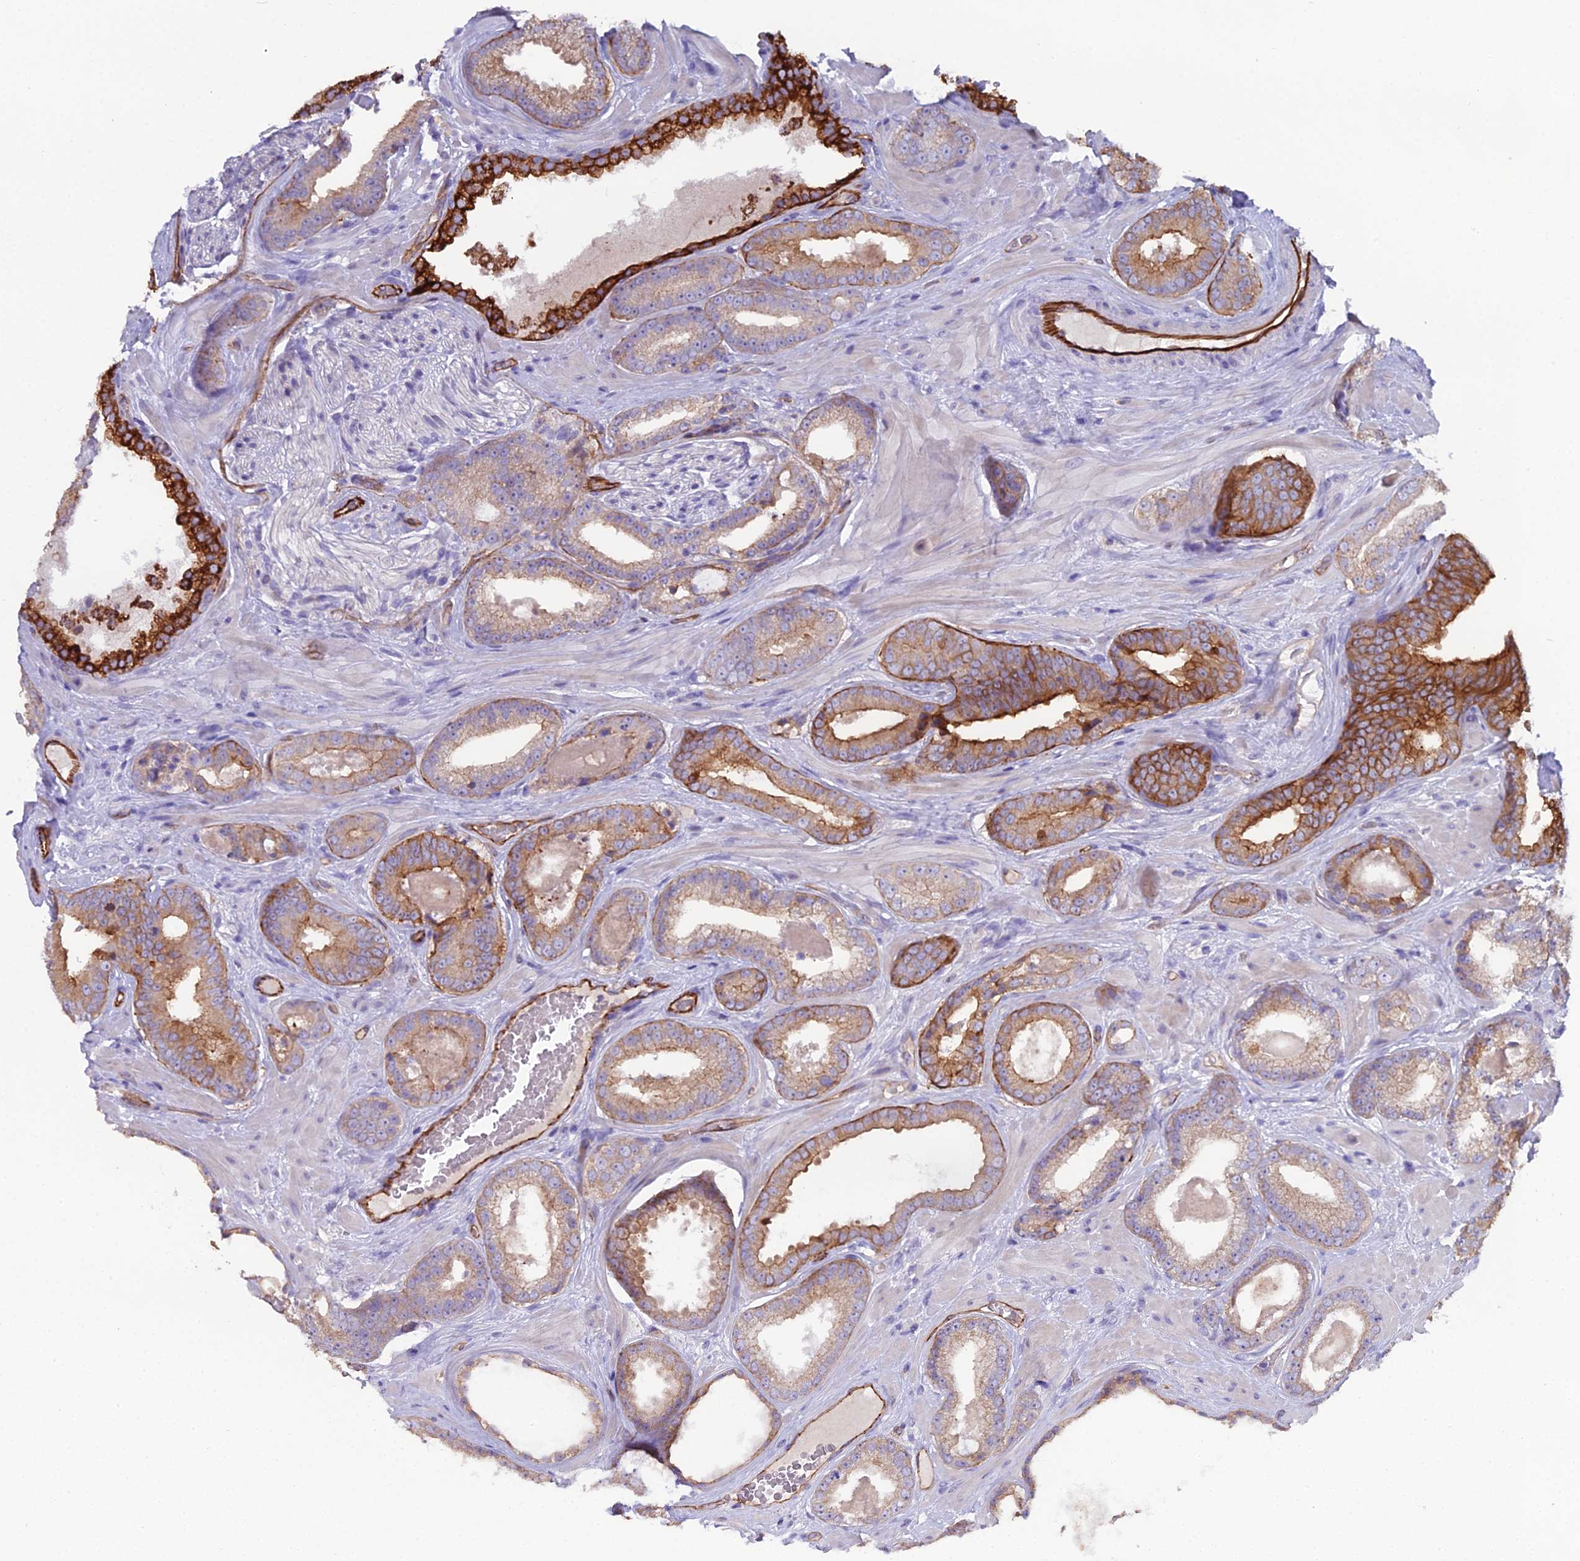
{"staining": {"intensity": "moderate", "quantity": ">75%", "location": "cytoplasmic/membranous"}, "tissue": "prostate cancer", "cell_type": "Tumor cells", "image_type": "cancer", "snomed": [{"axis": "morphology", "description": "Adenocarcinoma, Low grade"}, {"axis": "topography", "description": "Prostate"}], "caption": "Immunohistochemistry (DAB) staining of human low-grade adenocarcinoma (prostate) reveals moderate cytoplasmic/membranous protein positivity in approximately >75% of tumor cells.", "gene": "CFAP47", "patient": {"sex": "male", "age": 57}}